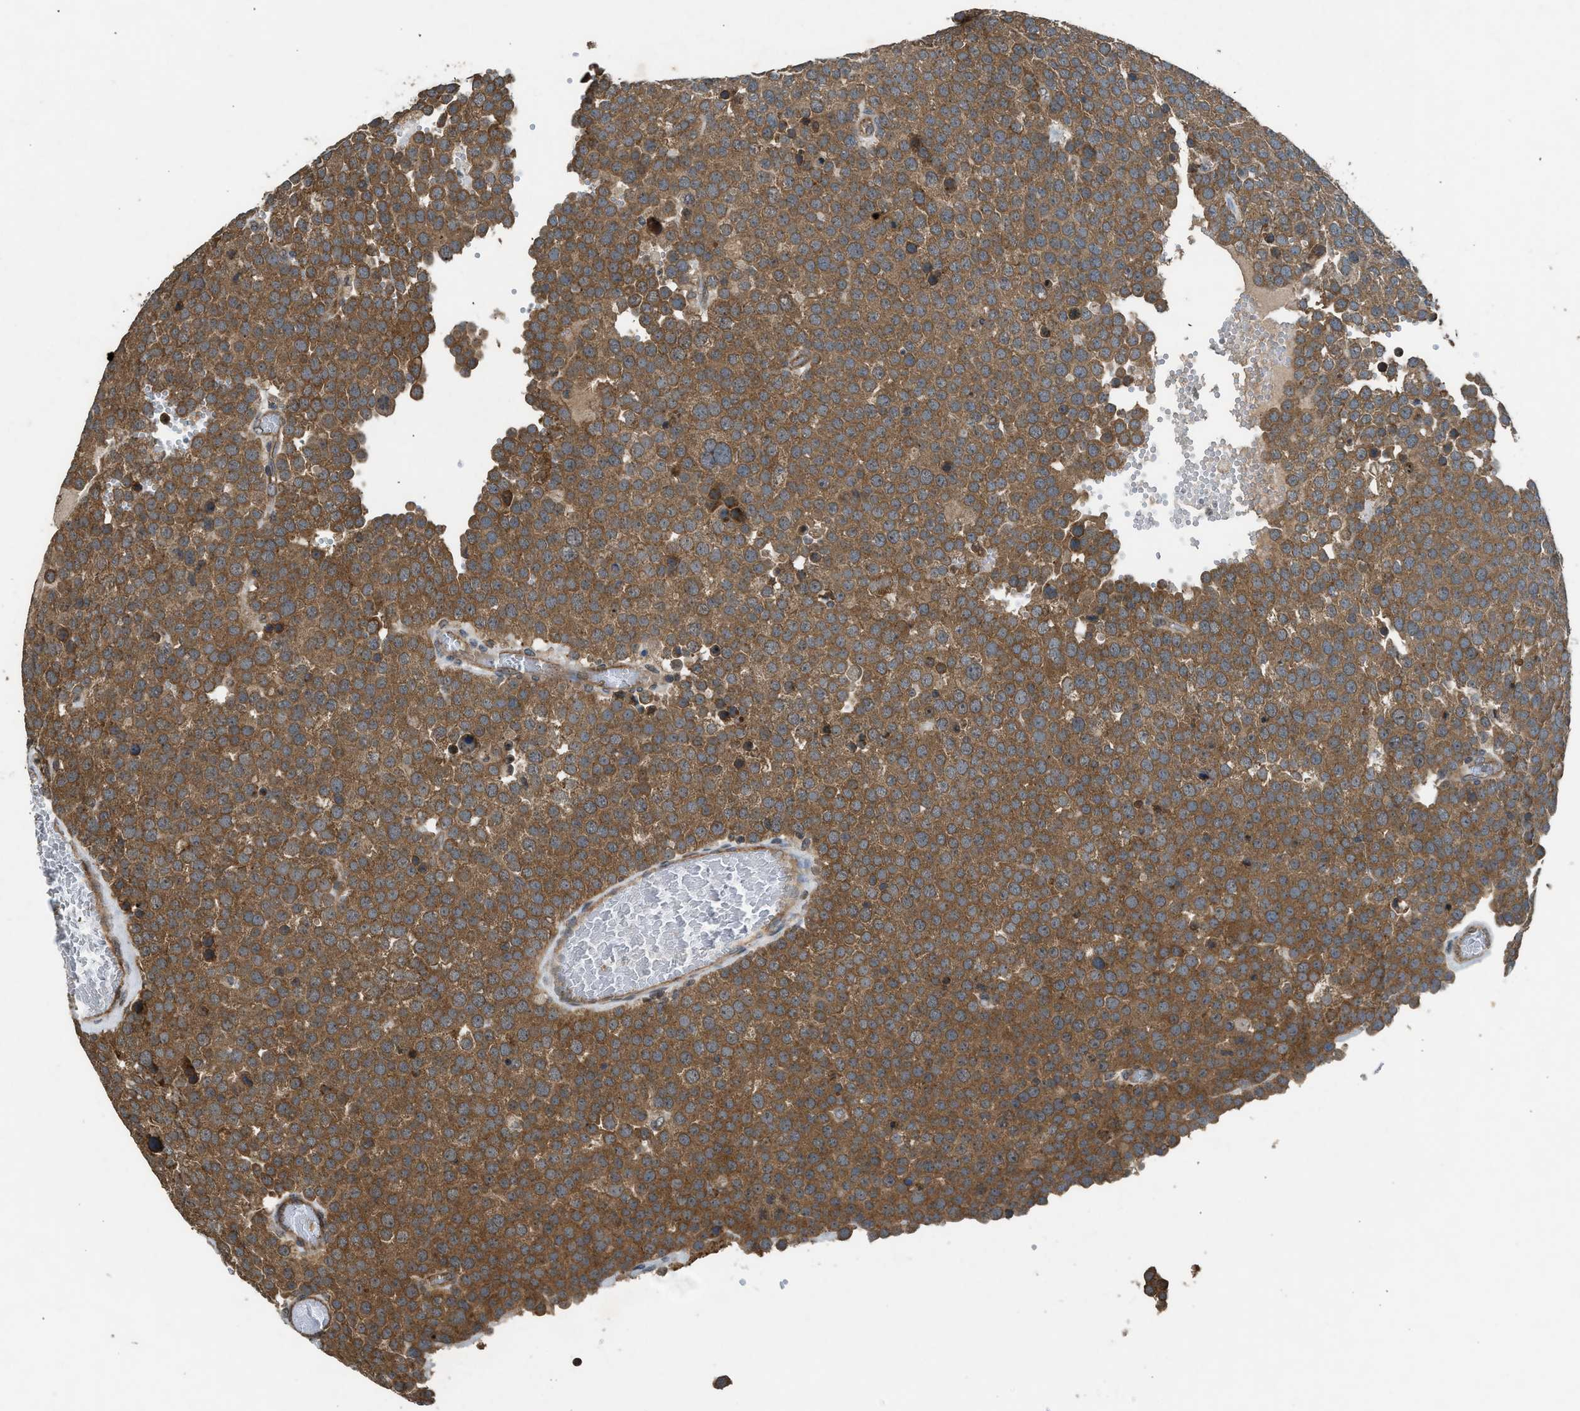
{"staining": {"intensity": "moderate", "quantity": ">75%", "location": "cytoplasmic/membranous"}, "tissue": "testis cancer", "cell_type": "Tumor cells", "image_type": "cancer", "snomed": [{"axis": "morphology", "description": "Seminoma, NOS"}, {"axis": "topography", "description": "Testis"}], "caption": "Seminoma (testis) stained for a protein (brown) reveals moderate cytoplasmic/membranous positive expression in approximately >75% of tumor cells.", "gene": "HIP1R", "patient": {"sex": "male", "age": 71}}